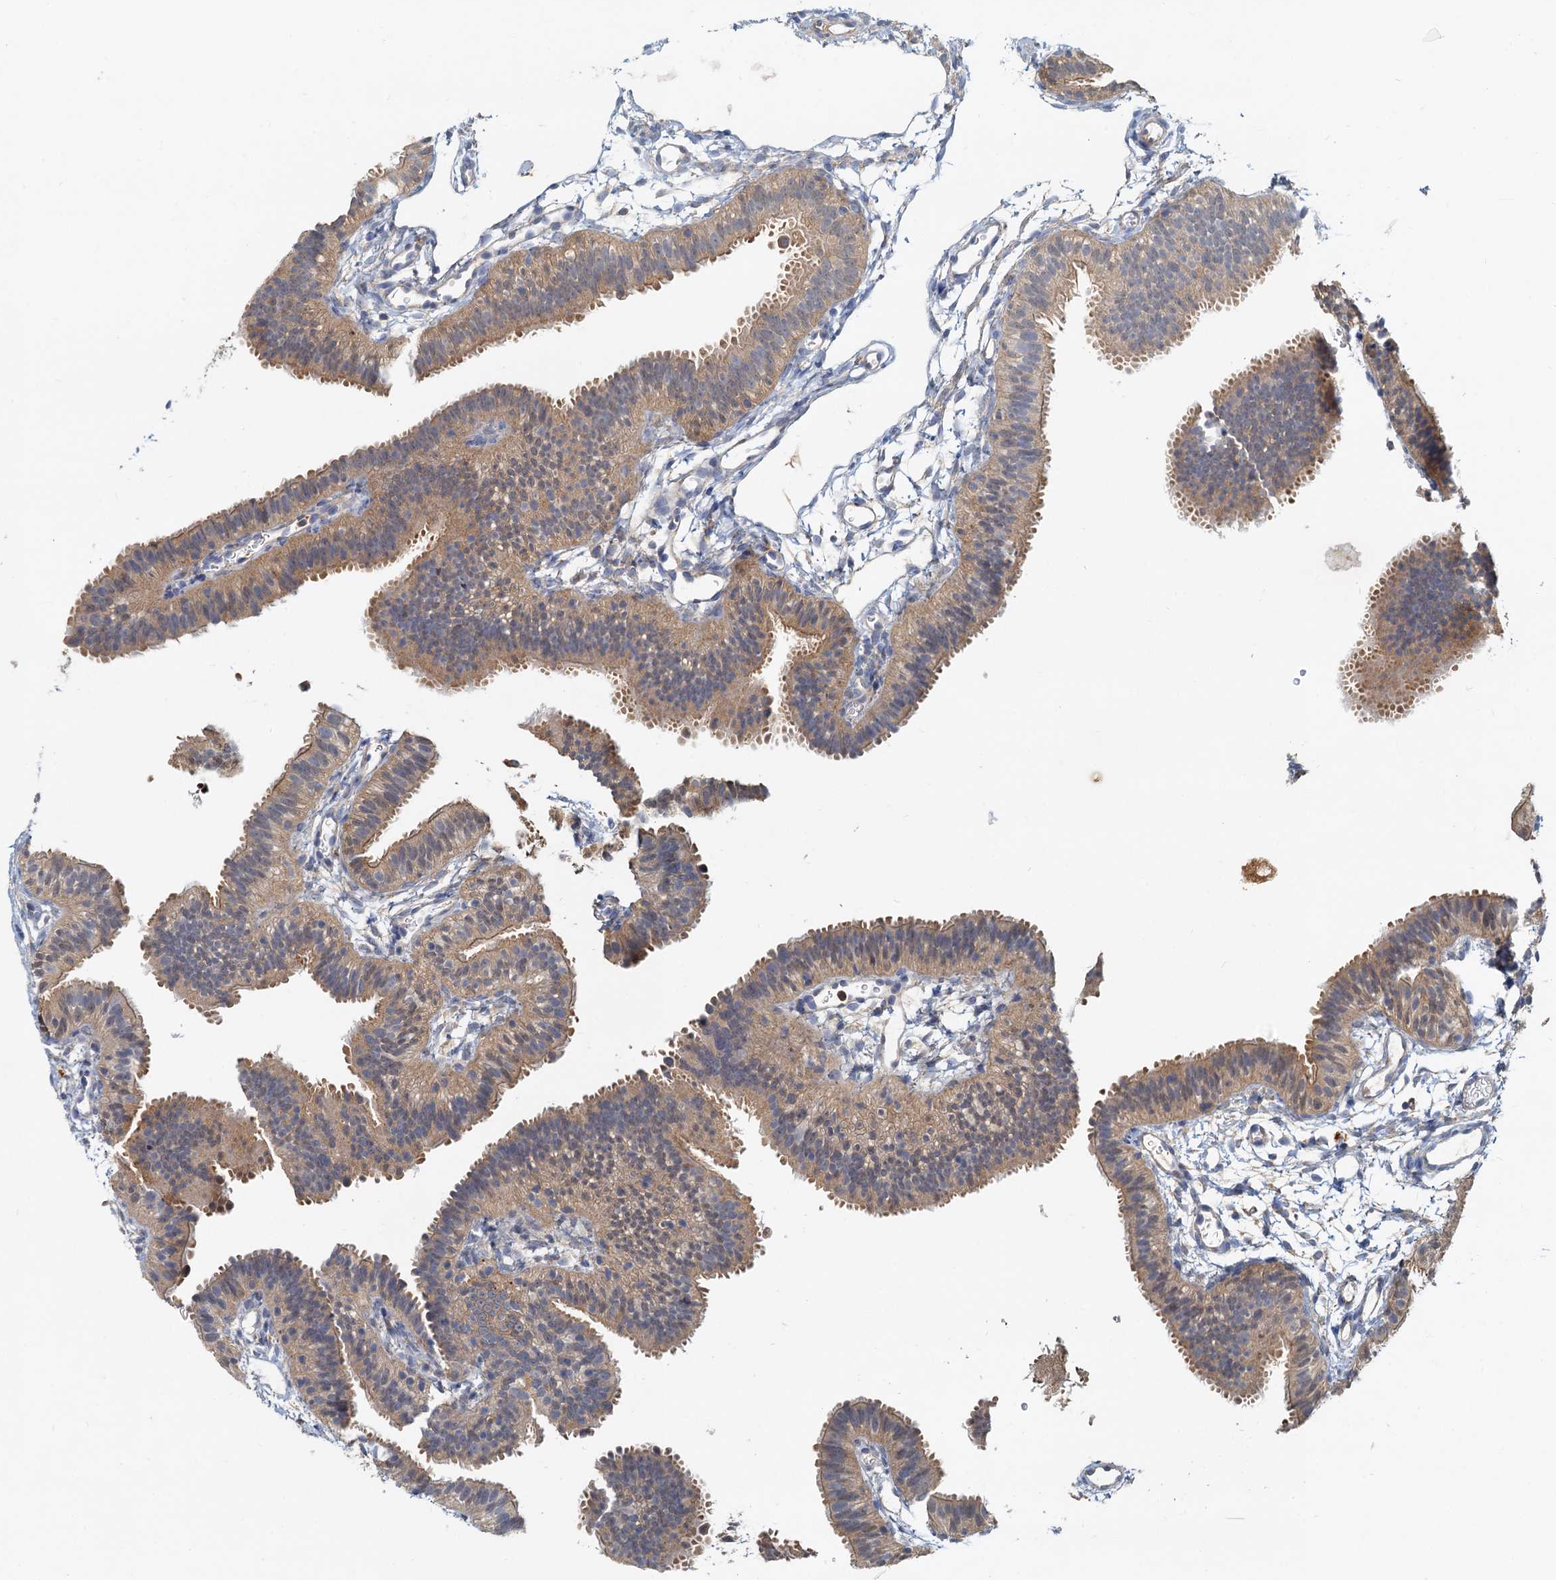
{"staining": {"intensity": "moderate", "quantity": "25%-75%", "location": "cytoplasmic/membranous"}, "tissue": "fallopian tube", "cell_type": "Glandular cells", "image_type": "normal", "snomed": [{"axis": "morphology", "description": "Normal tissue, NOS"}, {"axis": "topography", "description": "Fallopian tube"}], "caption": "Immunohistochemistry (IHC) of benign human fallopian tube demonstrates medium levels of moderate cytoplasmic/membranous staining in about 25%-75% of glandular cells.", "gene": "TOLLIP", "patient": {"sex": "female", "age": 35}}